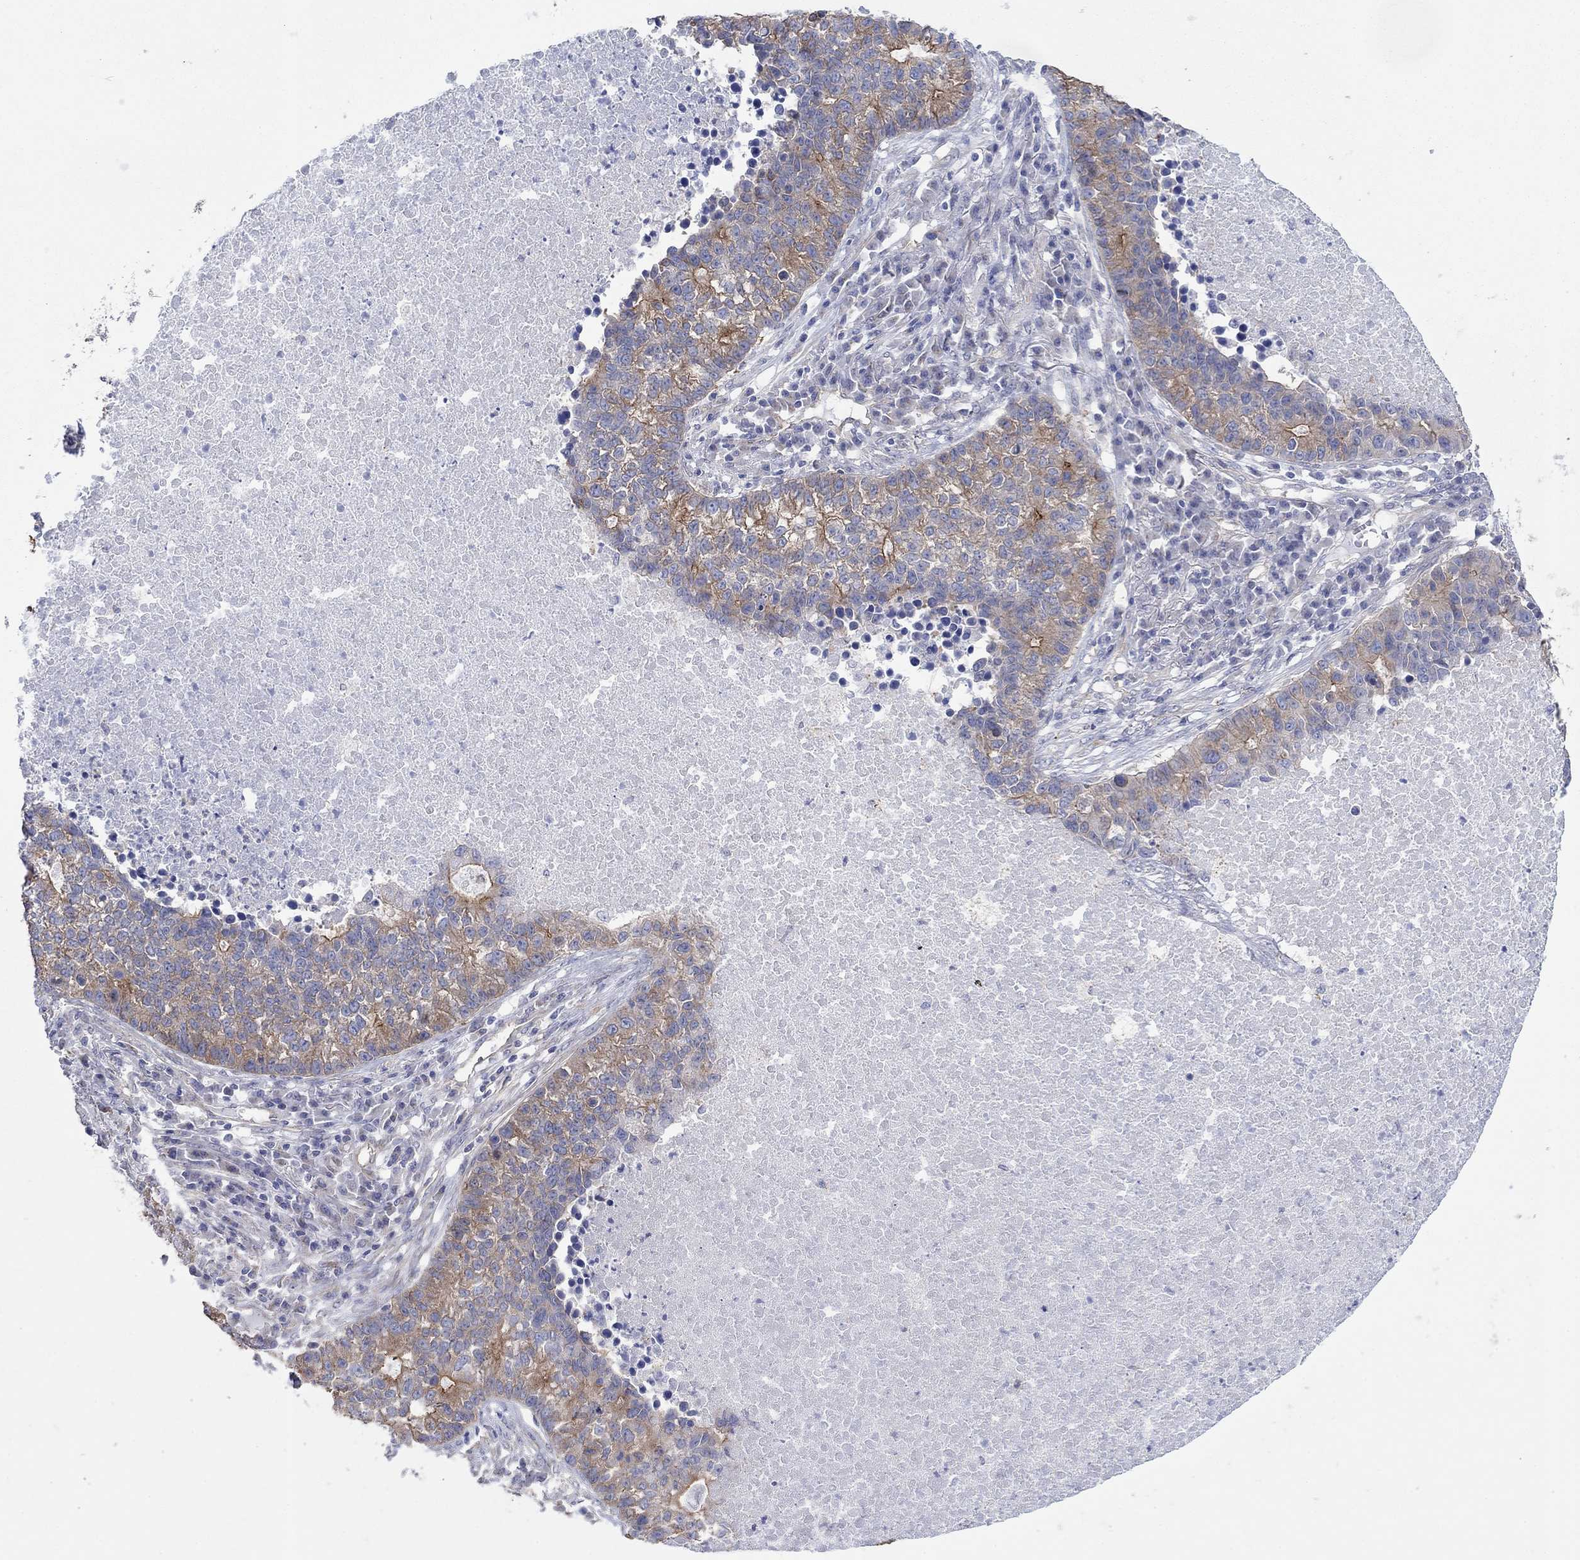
{"staining": {"intensity": "moderate", "quantity": "25%-75%", "location": "cytoplasmic/membranous"}, "tissue": "lung cancer", "cell_type": "Tumor cells", "image_type": "cancer", "snomed": [{"axis": "morphology", "description": "Adenocarcinoma, NOS"}, {"axis": "topography", "description": "Lung"}], "caption": "The immunohistochemical stain highlights moderate cytoplasmic/membranous staining in tumor cells of adenocarcinoma (lung) tissue.", "gene": "TPRN", "patient": {"sex": "male", "age": 57}}